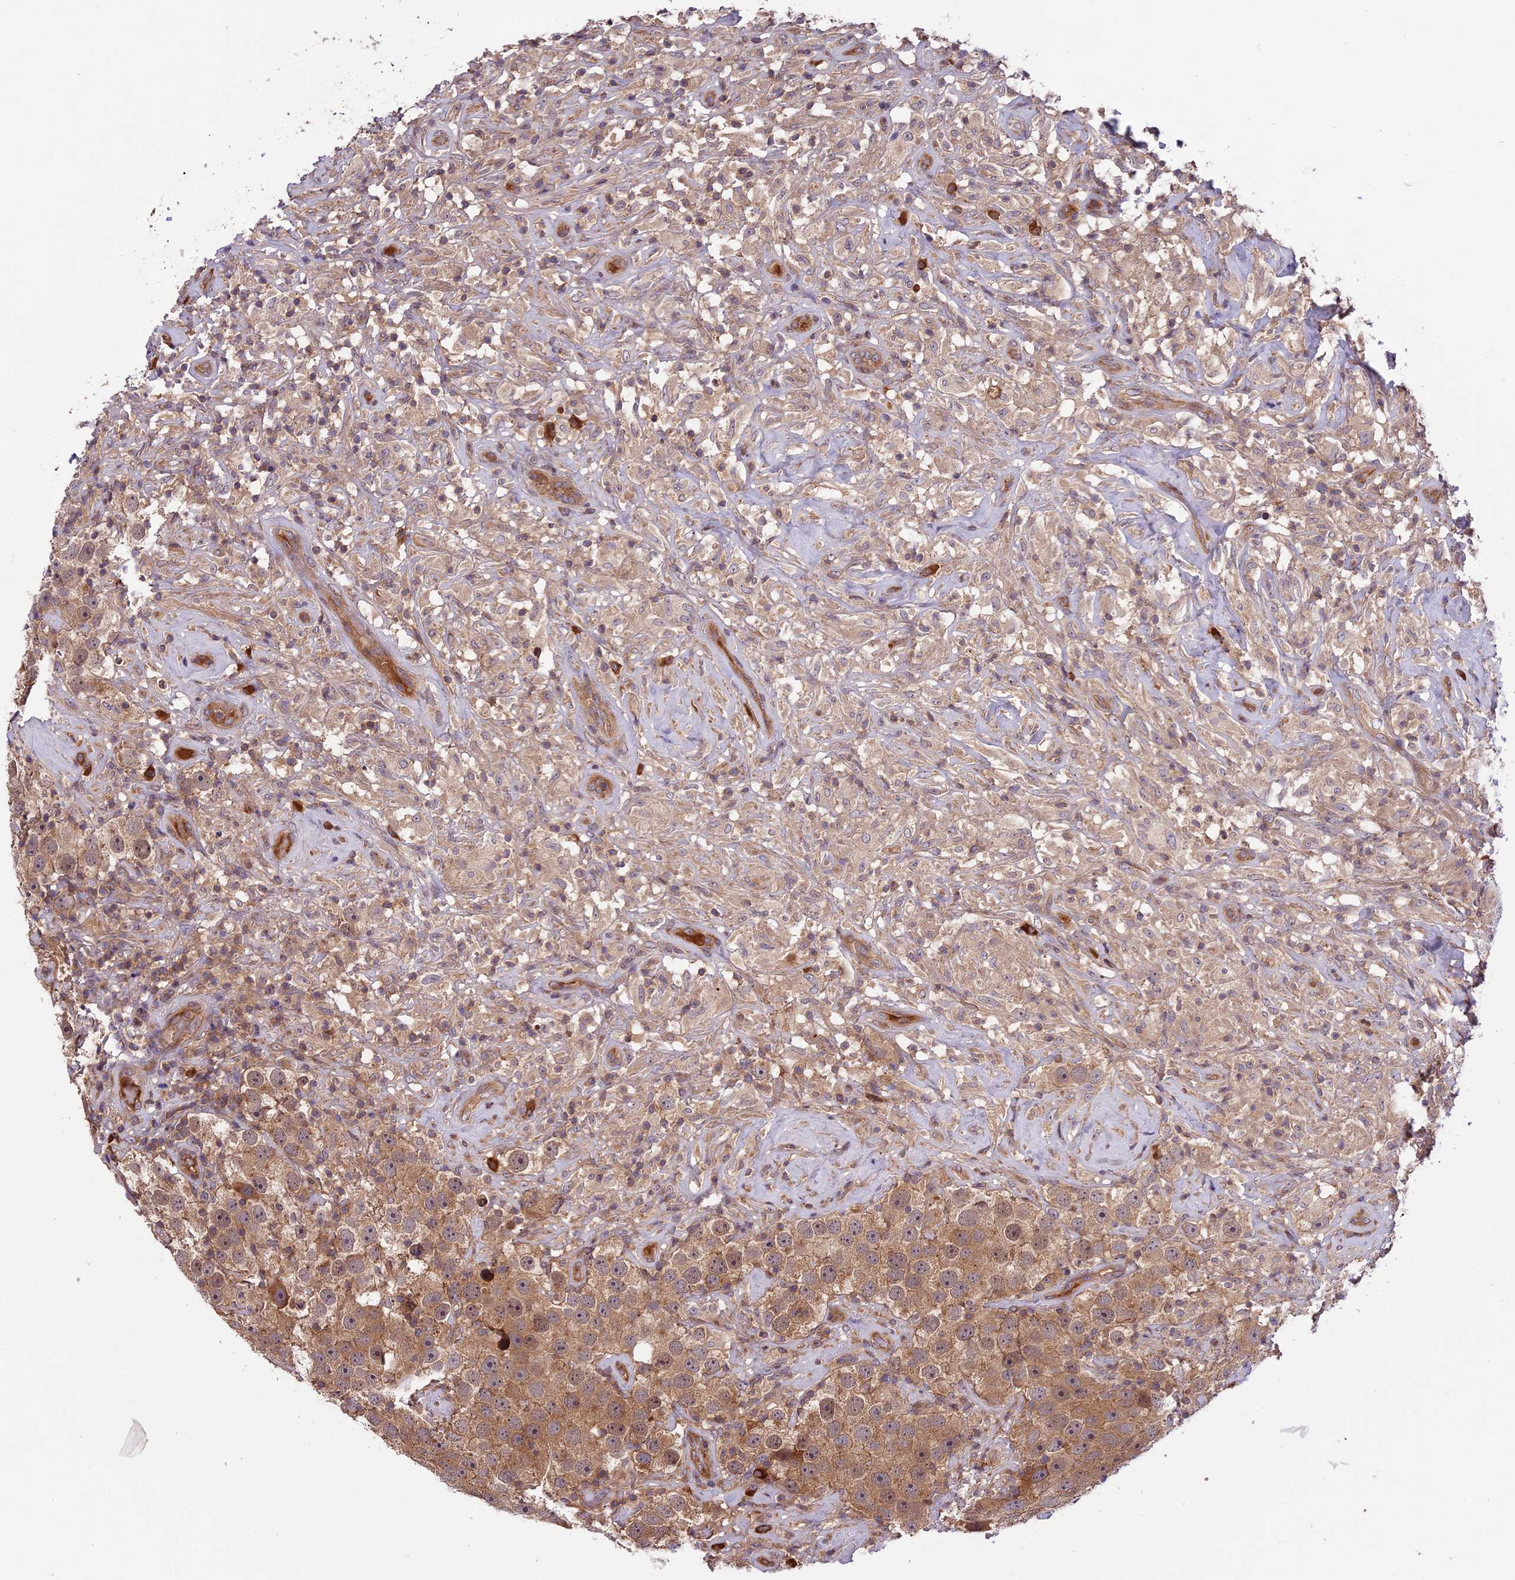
{"staining": {"intensity": "moderate", "quantity": ">75%", "location": "cytoplasmic/membranous,nuclear"}, "tissue": "testis cancer", "cell_type": "Tumor cells", "image_type": "cancer", "snomed": [{"axis": "morphology", "description": "Seminoma, NOS"}, {"axis": "topography", "description": "Testis"}], "caption": "Tumor cells reveal medium levels of moderate cytoplasmic/membranous and nuclear expression in approximately >75% of cells in human testis seminoma.", "gene": "SETD6", "patient": {"sex": "male", "age": 49}}